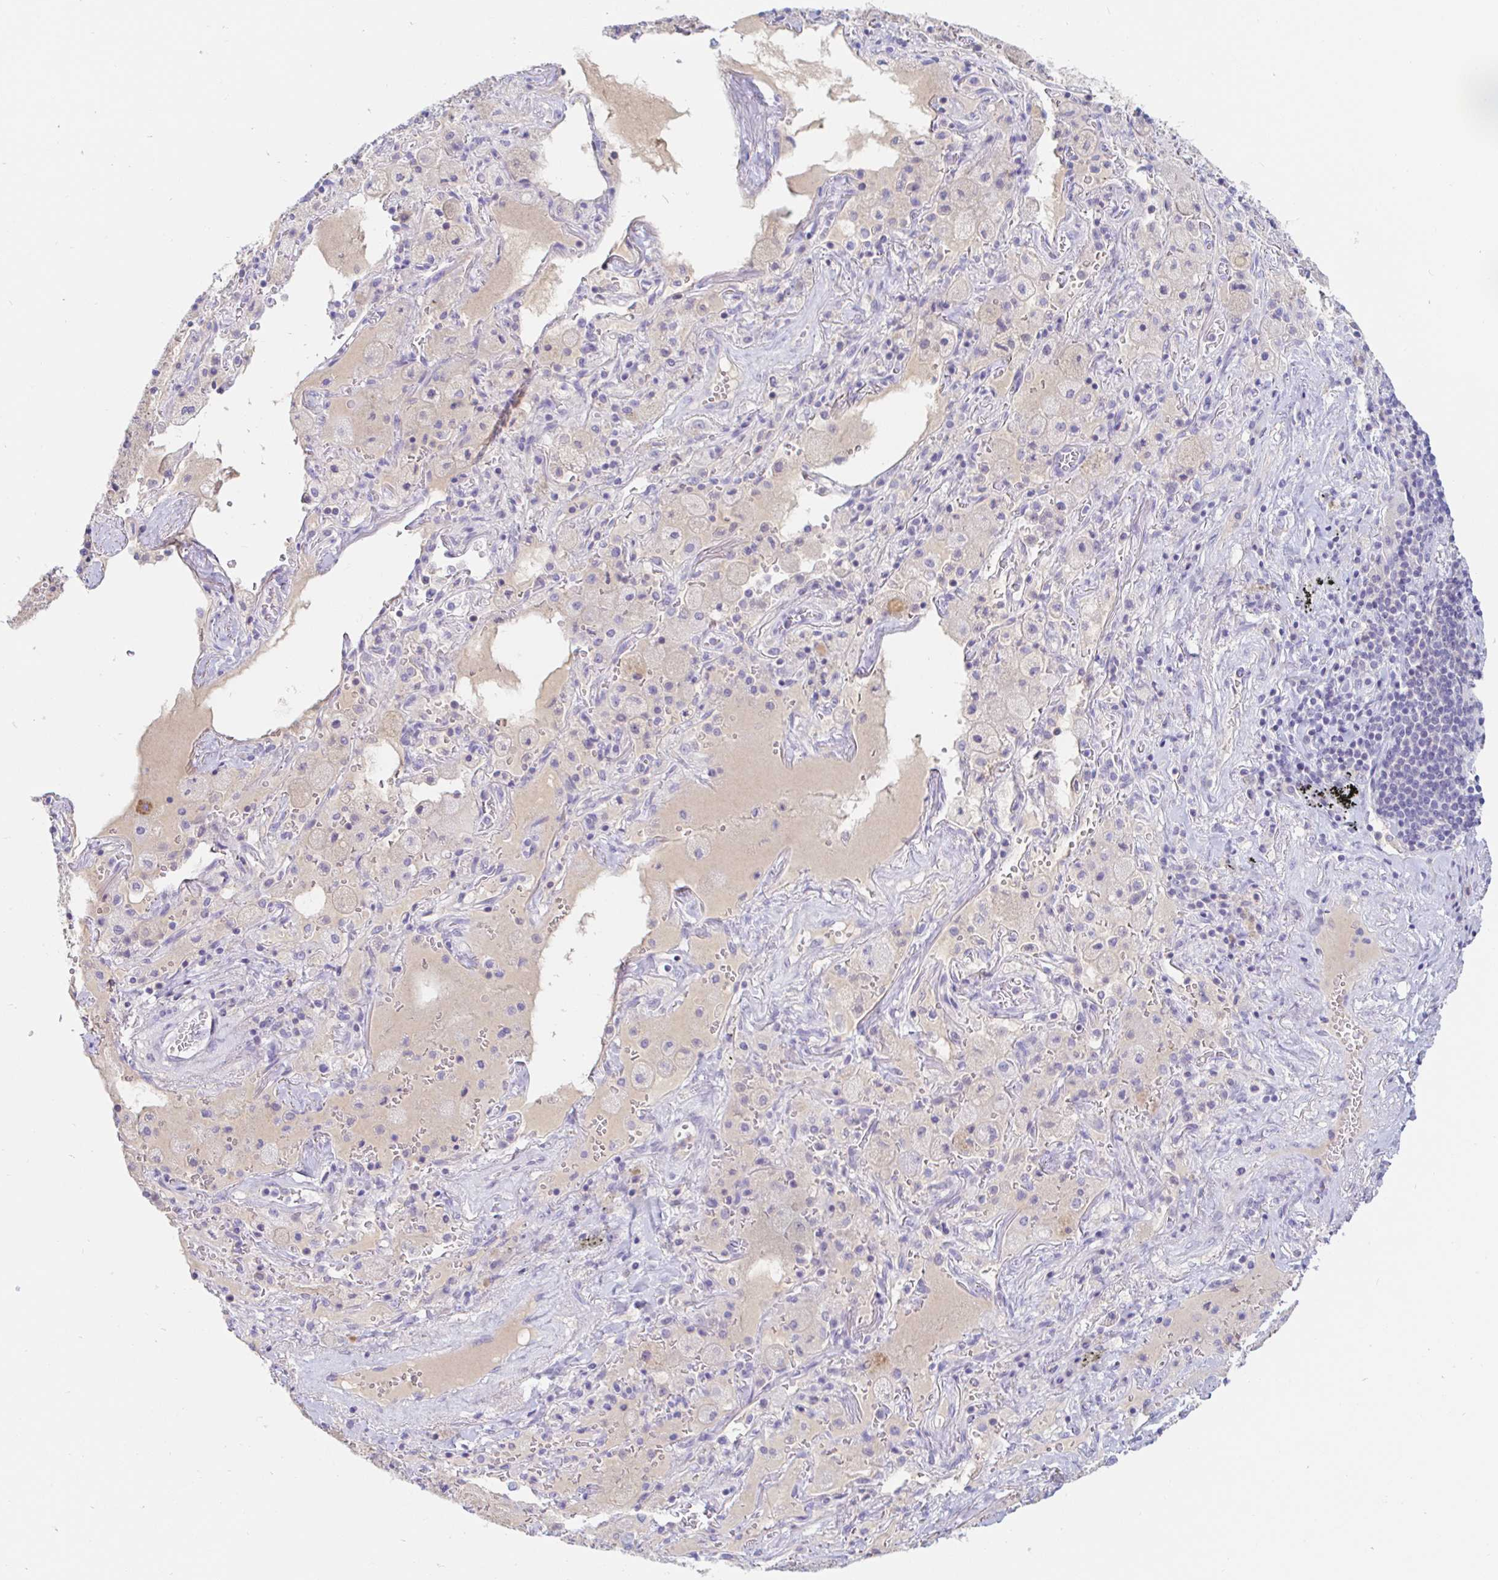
{"staining": {"intensity": "negative", "quantity": "none", "location": "none"}, "tissue": "adipose tissue", "cell_type": "Adipocytes", "image_type": "normal", "snomed": [{"axis": "morphology", "description": "Normal tissue, NOS"}, {"axis": "topography", "description": "Cartilage tissue"}, {"axis": "topography", "description": "Bronchus"}], "caption": "Immunohistochemistry of normal human adipose tissue displays no positivity in adipocytes.", "gene": "TEX44", "patient": {"sex": "male", "age": 64}}